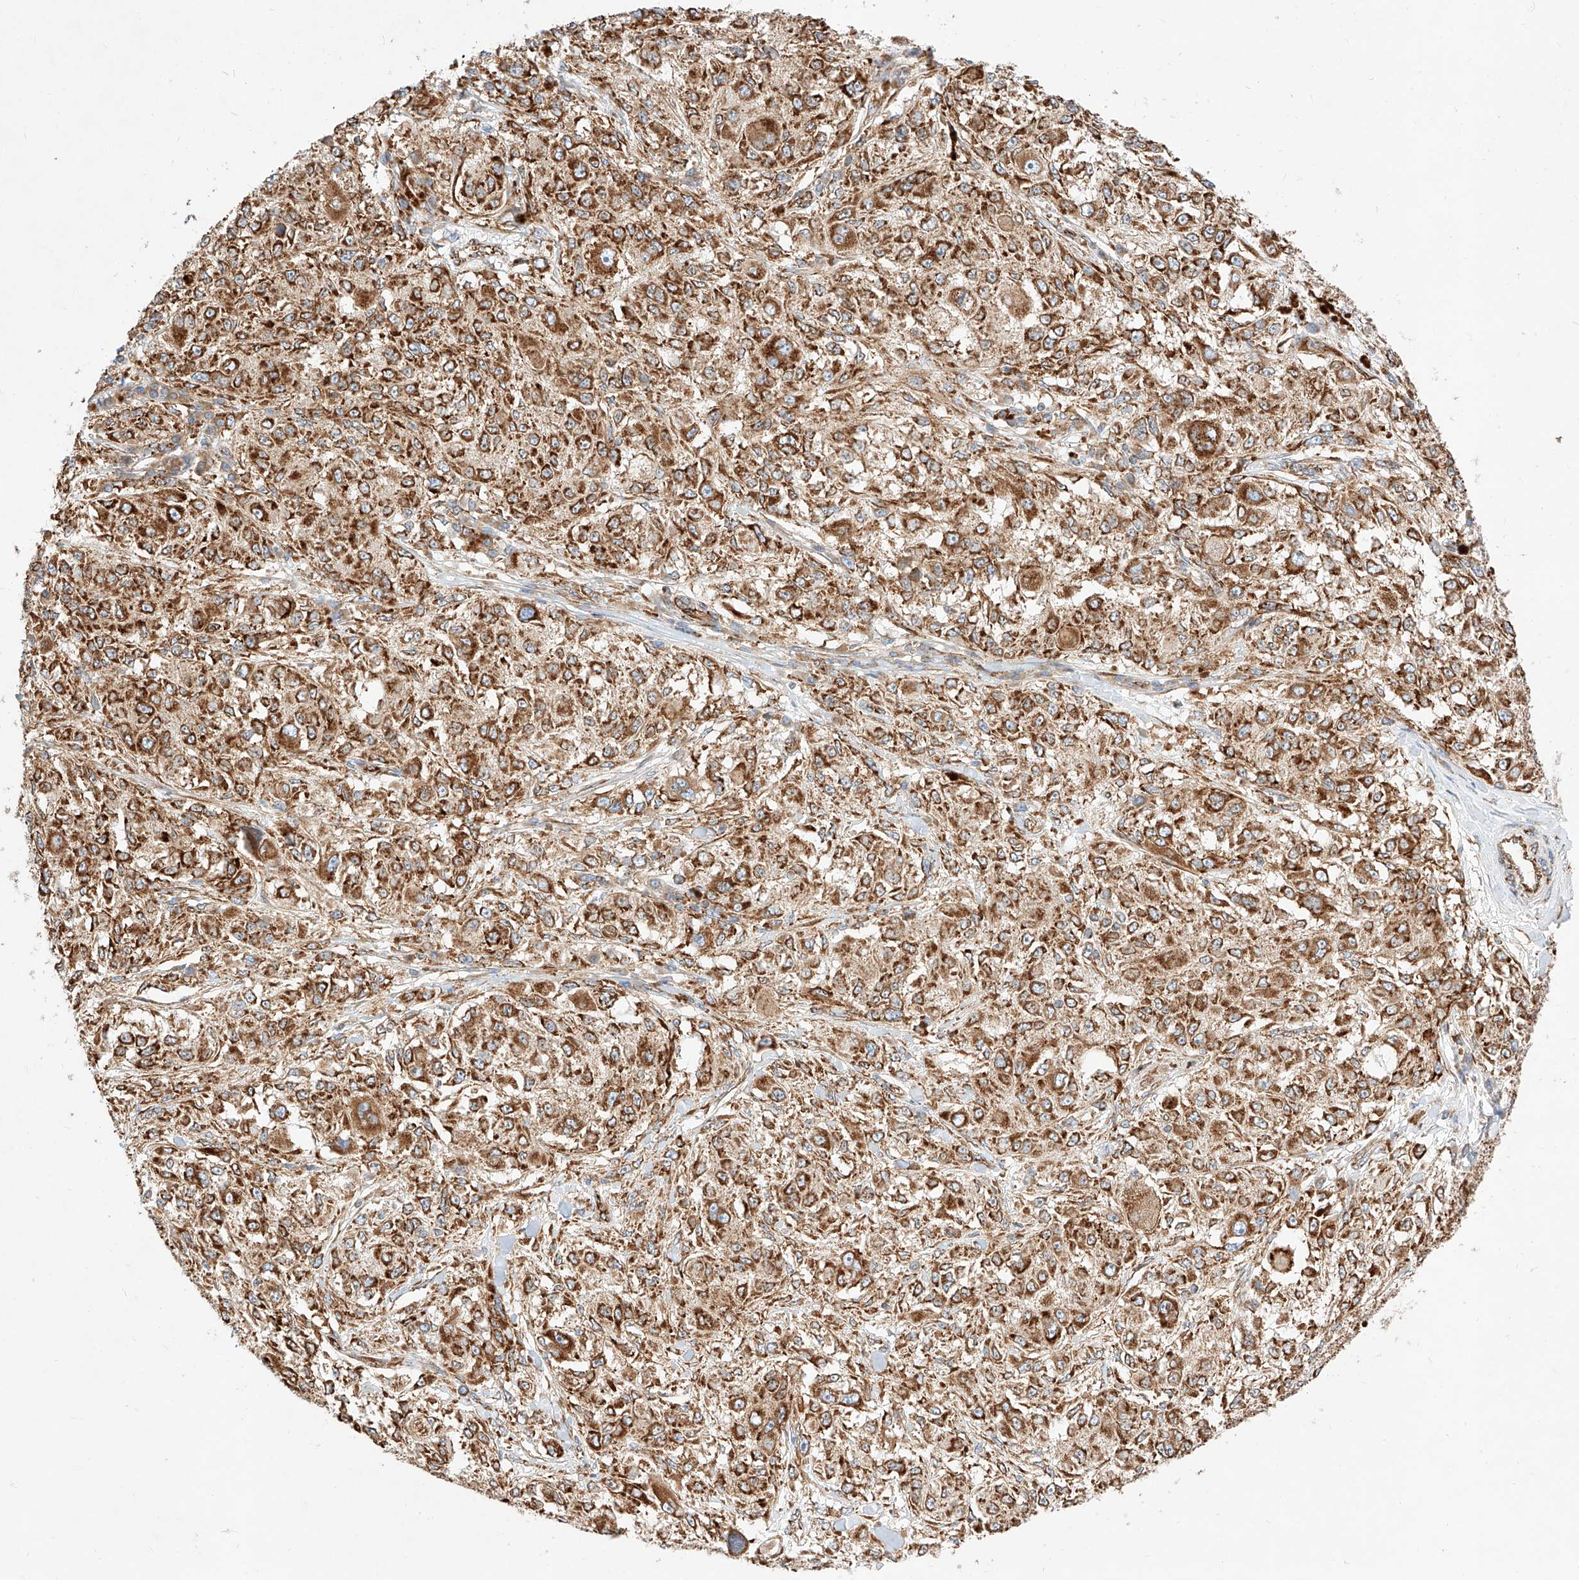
{"staining": {"intensity": "strong", "quantity": ">75%", "location": "cytoplasmic/membranous"}, "tissue": "melanoma", "cell_type": "Tumor cells", "image_type": "cancer", "snomed": [{"axis": "morphology", "description": "Necrosis, NOS"}, {"axis": "morphology", "description": "Malignant melanoma, NOS"}, {"axis": "topography", "description": "Skin"}], "caption": "Immunohistochemical staining of human malignant melanoma demonstrates strong cytoplasmic/membranous protein staining in about >75% of tumor cells. Nuclei are stained in blue.", "gene": "CSGALNACT2", "patient": {"sex": "female", "age": 87}}